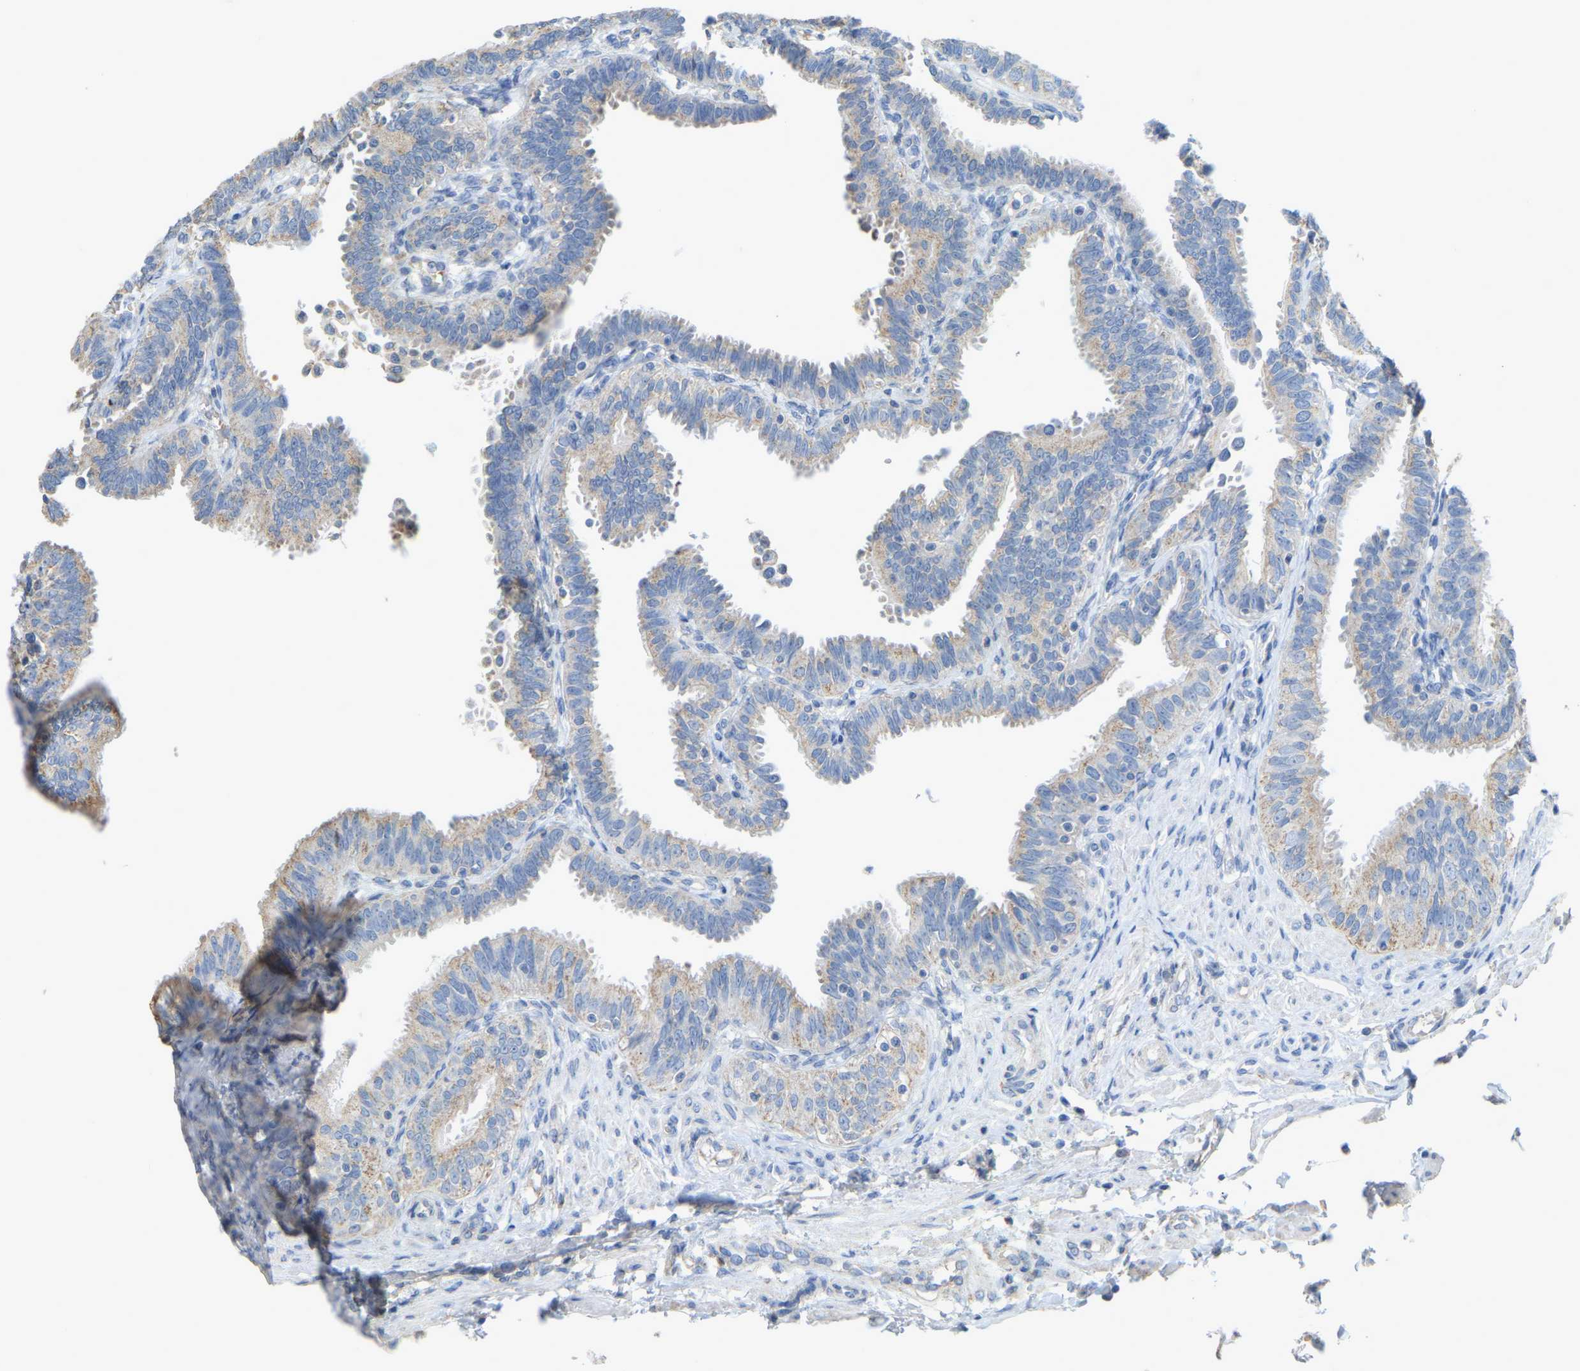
{"staining": {"intensity": "weak", "quantity": "<25%", "location": "cytoplasmic/membranous"}, "tissue": "fallopian tube", "cell_type": "Glandular cells", "image_type": "normal", "snomed": [{"axis": "morphology", "description": "Normal tissue, NOS"}, {"axis": "topography", "description": "Fallopian tube"}, {"axis": "topography", "description": "Placenta"}], "caption": "A high-resolution micrograph shows IHC staining of normal fallopian tube, which shows no significant expression in glandular cells.", "gene": "SERPINB5", "patient": {"sex": "female", "age": 34}}